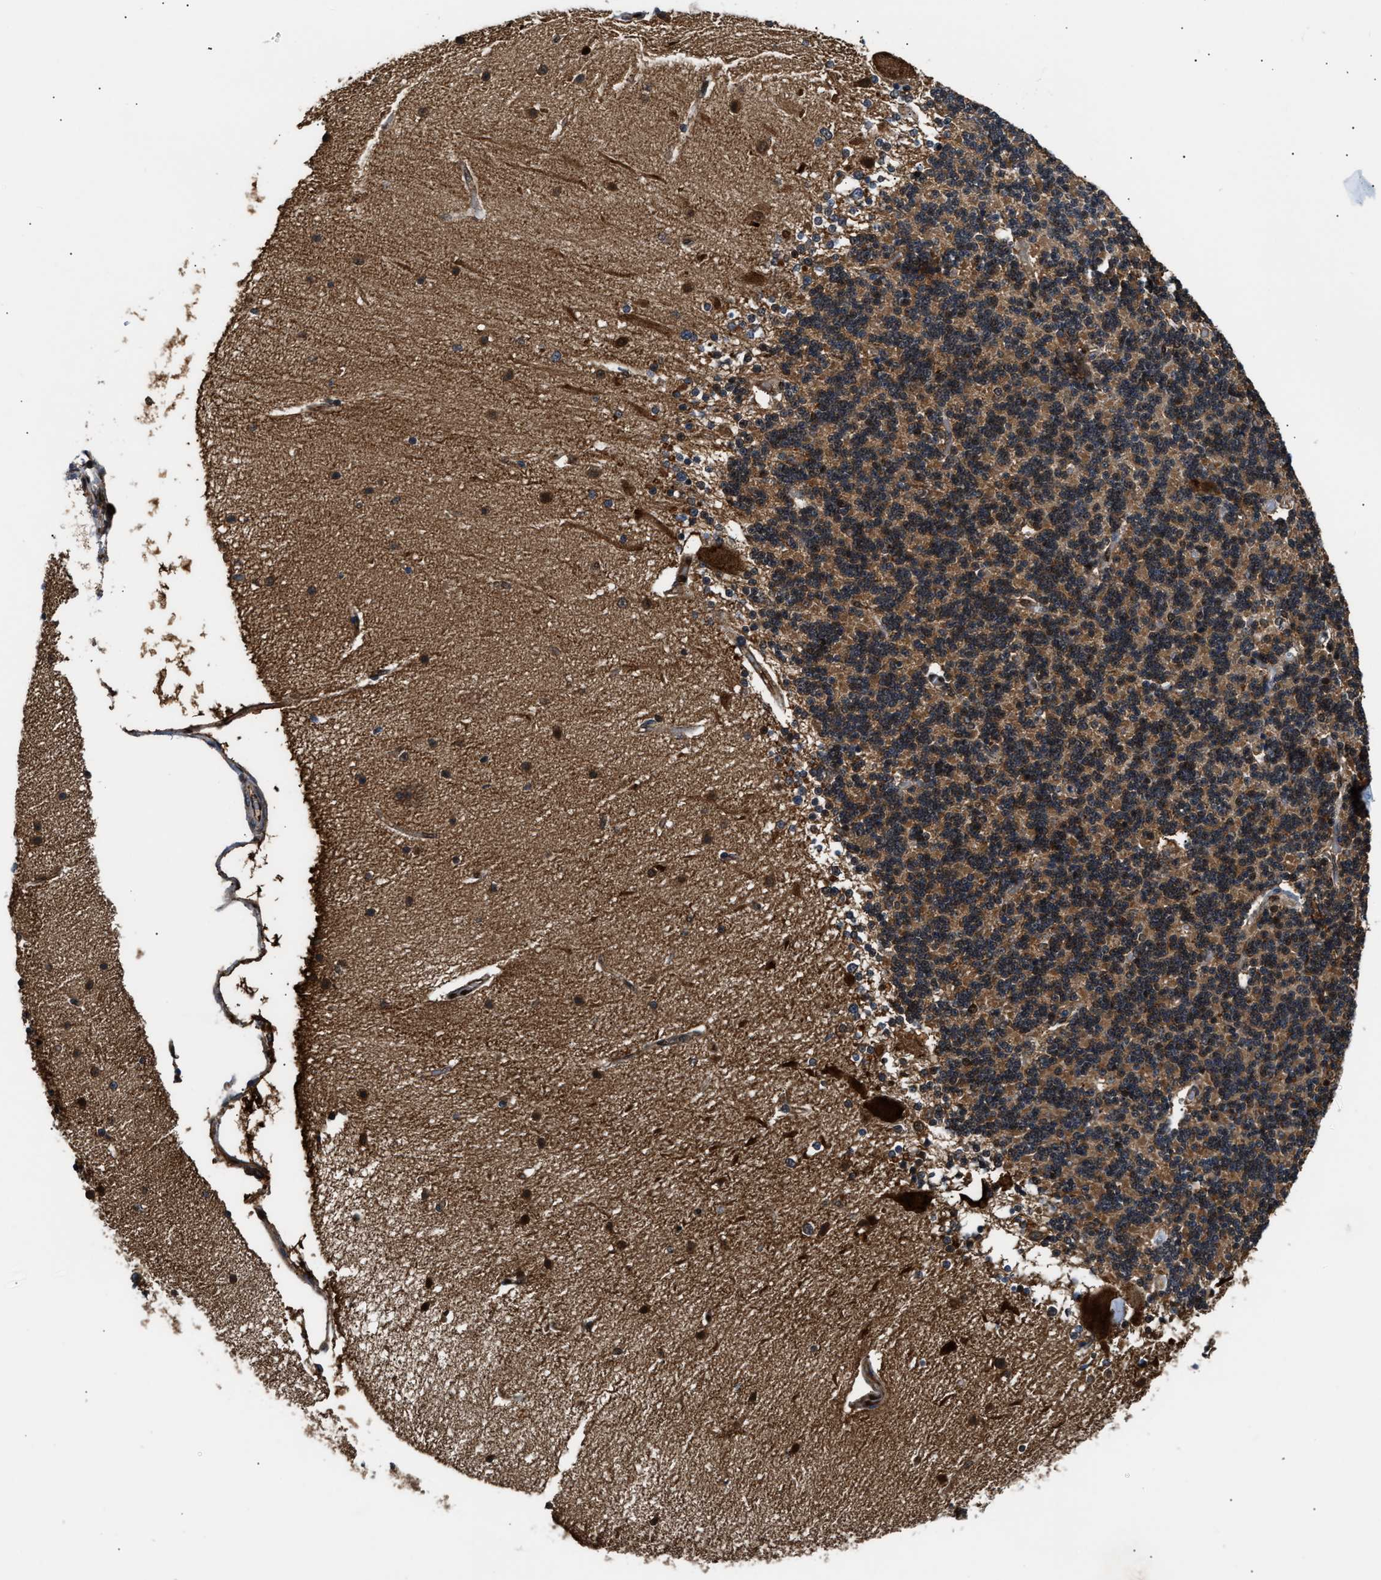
{"staining": {"intensity": "moderate", "quantity": ">75%", "location": "cytoplasmic/membranous"}, "tissue": "cerebellum", "cell_type": "Cells in granular layer", "image_type": "normal", "snomed": [{"axis": "morphology", "description": "Normal tissue, NOS"}, {"axis": "topography", "description": "Cerebellum"}], "caption": "Immunohistochemistry (IHC) staining of normal cerebellum, which exhibits medium levels of moderate cytoplasmic/membranous positivity in about >75% of cells in granular layer indicating moderate cytoplasmic/membranous protein staining. The staining was performed using DAB (brown) for protein detection and nuclei were counterstained in hematoxylin (blue).", "gene": "PPA1", "patient": {"sex": "female", "age": 54}}